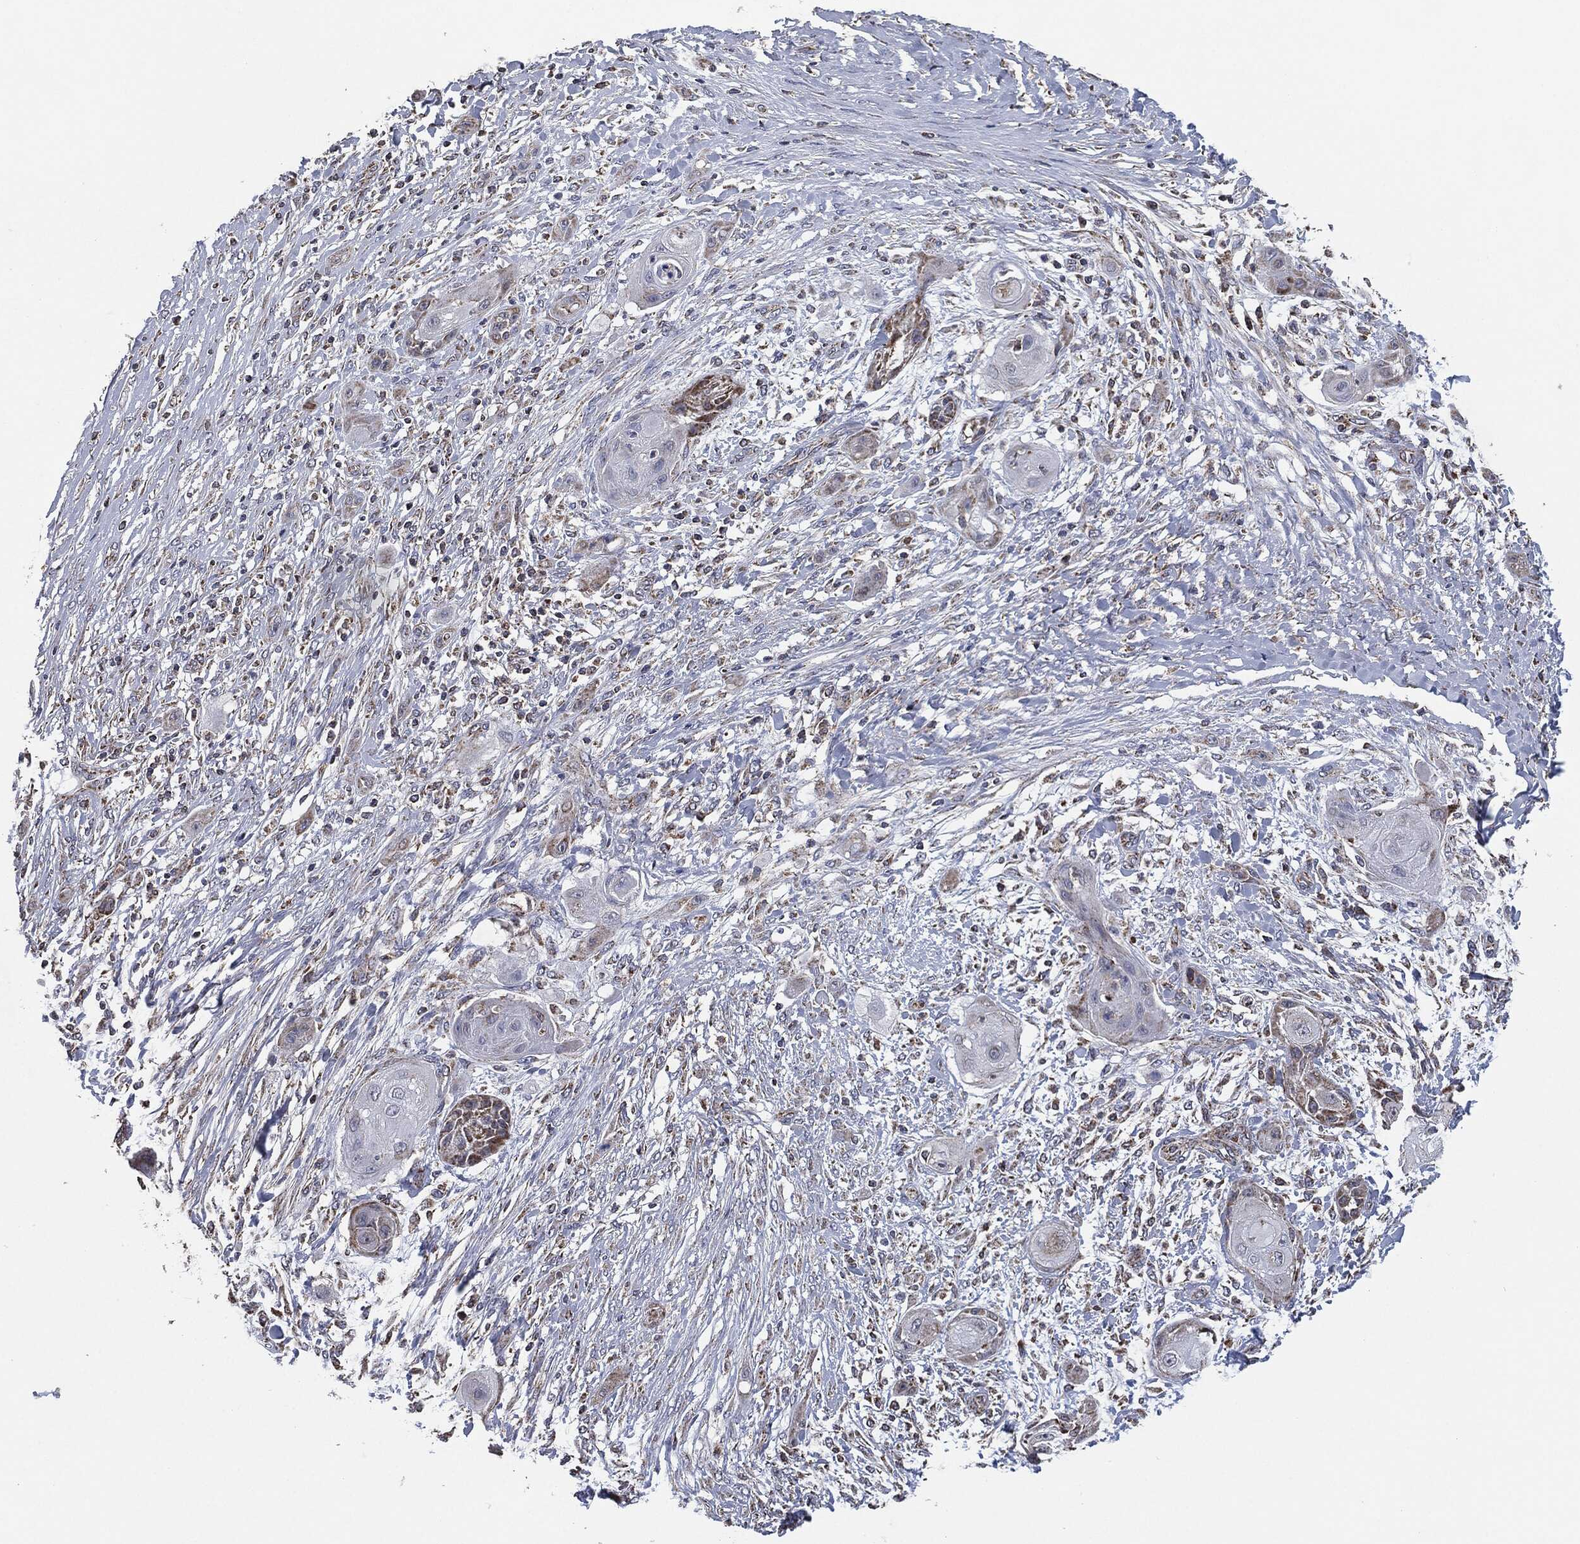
{"staining": {"intensity": "negative", "quantity": "none", "location": "none"}, "tissue": "skin cancer", "cell_type": "Tumor cells", "image_type": "cancer", "snomed": [{"axis": "morphology", "description": "Squamous cell carcinoma, NOS"}, {"axis": "topography", "description": "Skin"}], "caption": "This is an immunohistochemistry micrograph of human skin cancer. There is no expression in tumor cells.", "gene": "NDUFV2", "patient": {"sex": "male", "age": 62}}